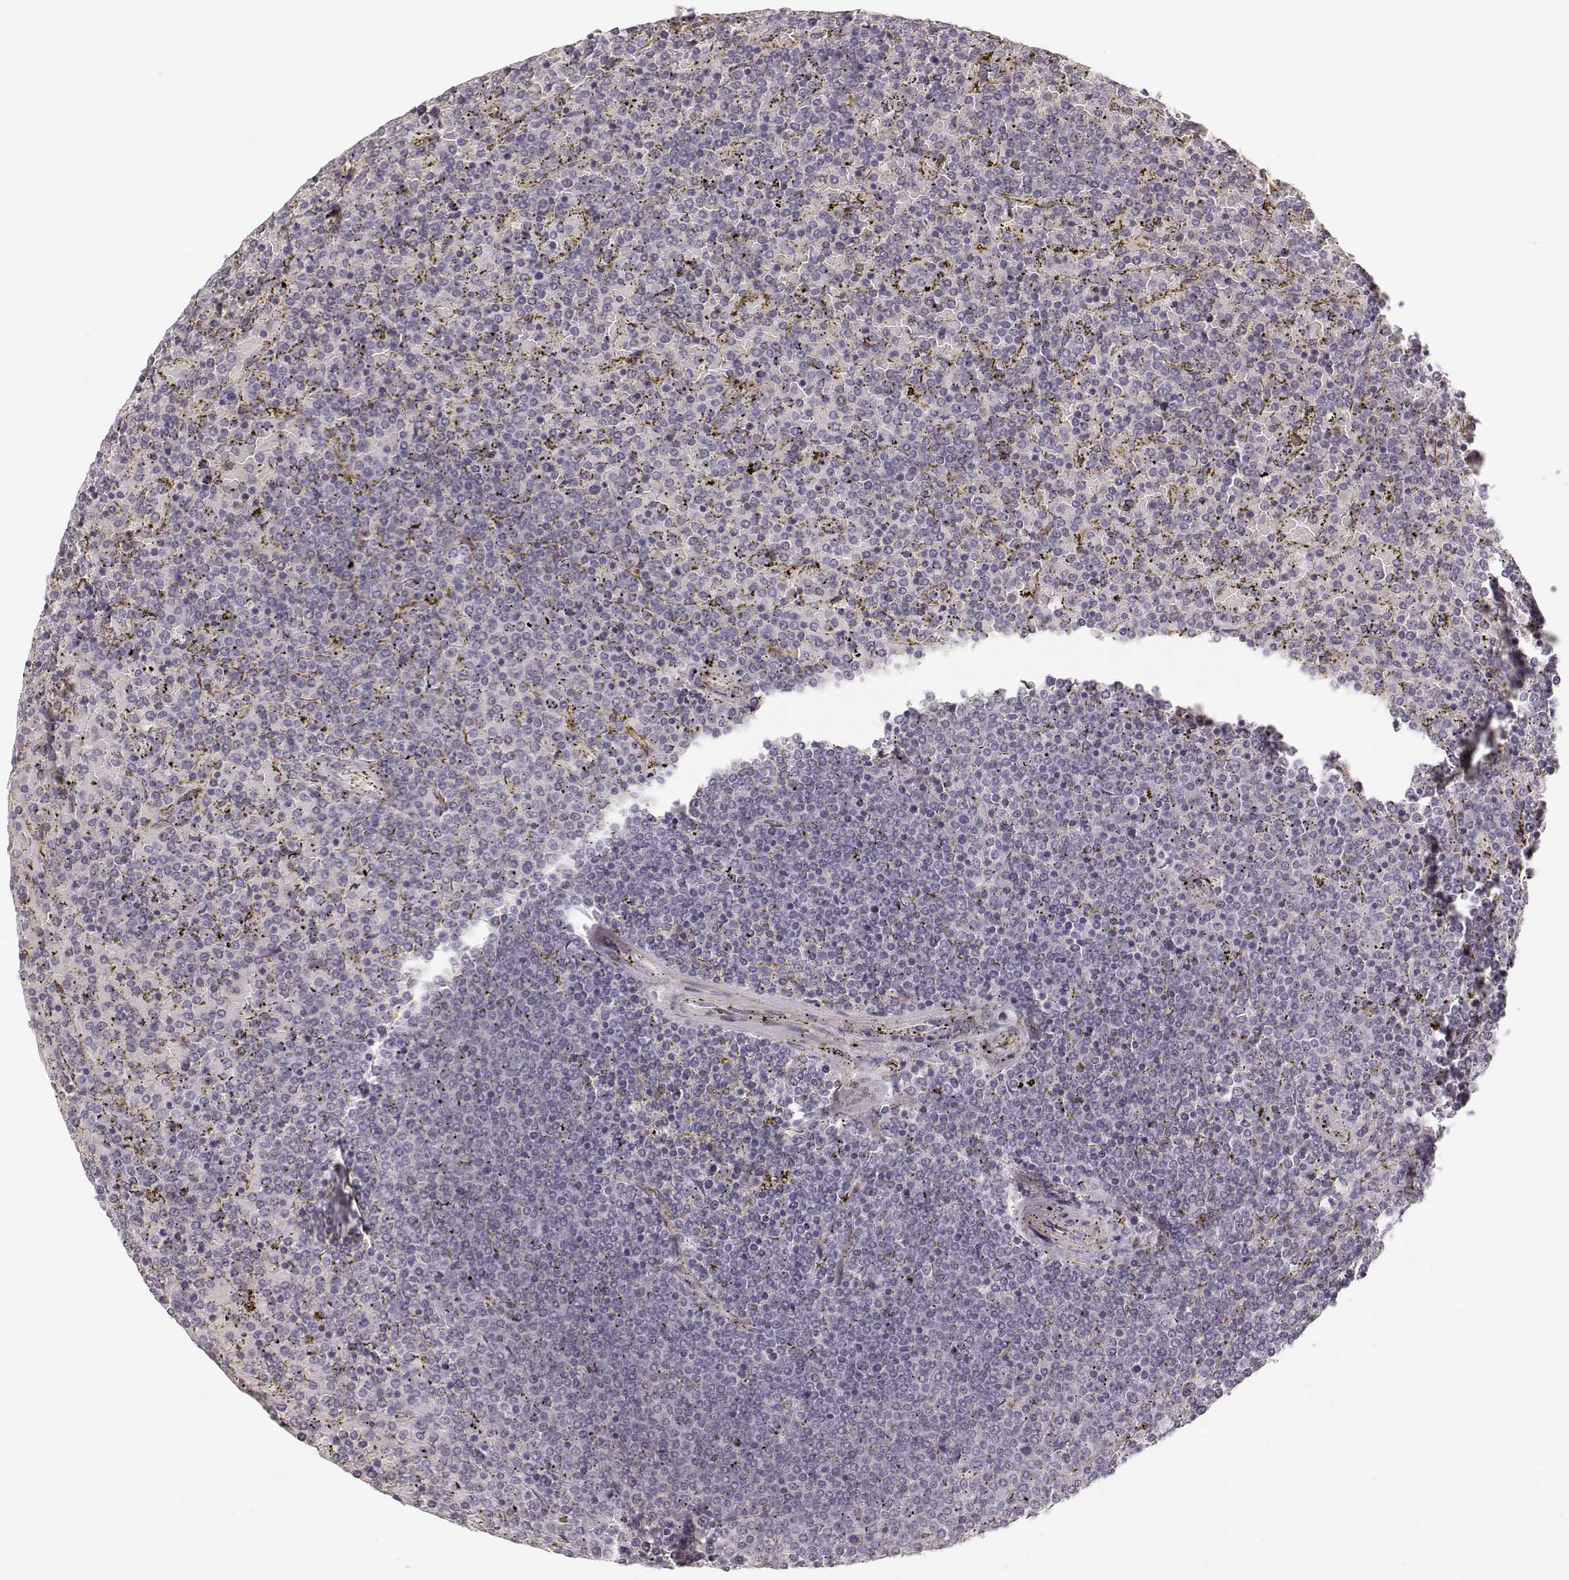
{"staining": {"intensity": "negative", "quantity": "none", "location": "none"}, "tissue": "lymphoma", "cell_type": "Tumor cells", "image_type": "cancer", "snomed": [{"axis": "morphology", "description": "Malignant lymphoma, non-Hodgkin's type, Low grade"}, {"axis": "topography", "description": "Spleen"}], "caption": "High power microscopy histopathology image of an immunohistochemistry photomicrograph of low-grade malignant lymphoma, non-Hodgkin's type, revealing no significant expression in tumor cells. (IHC, brightfield microscopy, high magnification).", "gene": "LAMA4", "patient": {"sex": "female", "age": 77}}